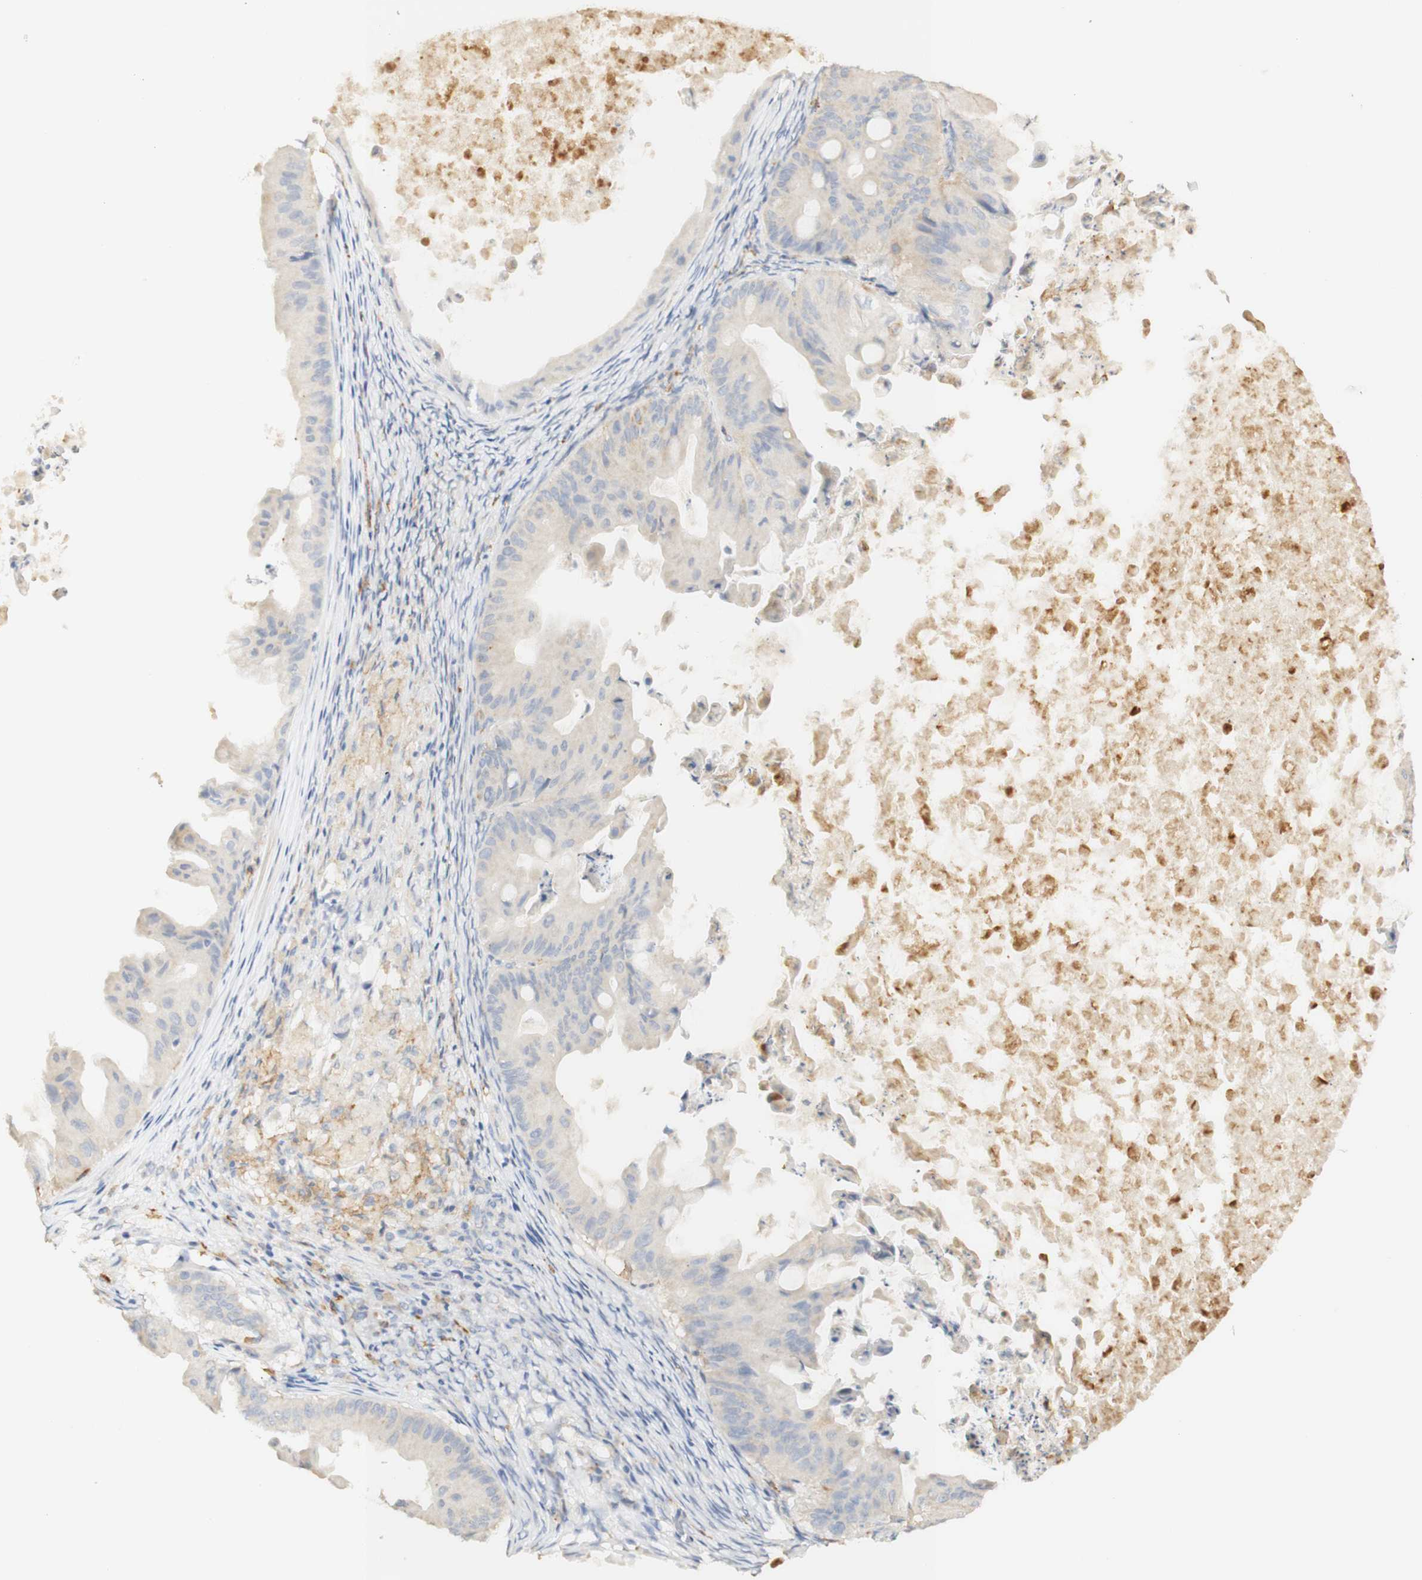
{"staining": {"intensity": "weak", "quantity": "25%-75%", "location": "cytoplasmic/membranous"}, "tissue": "ovarian cancer", "cell_type": "Tumor cells", "image_type": "cancer", "snomed": [{"axis": "morphology", "description": "Cystadenocarcinoma, mucinous, NOS"}, {"axis": "topography", "description": "Ovary"}], "caption": "Ovarian cancer (mucinous cystadenocarcinoma) stained with a brown dye exhibits weak cytoplasmic/membranous positive staining in about 25%-75% of tumor cells.", "gene": "FCGRT", "patient": {"sex": "female", "age": 37}}